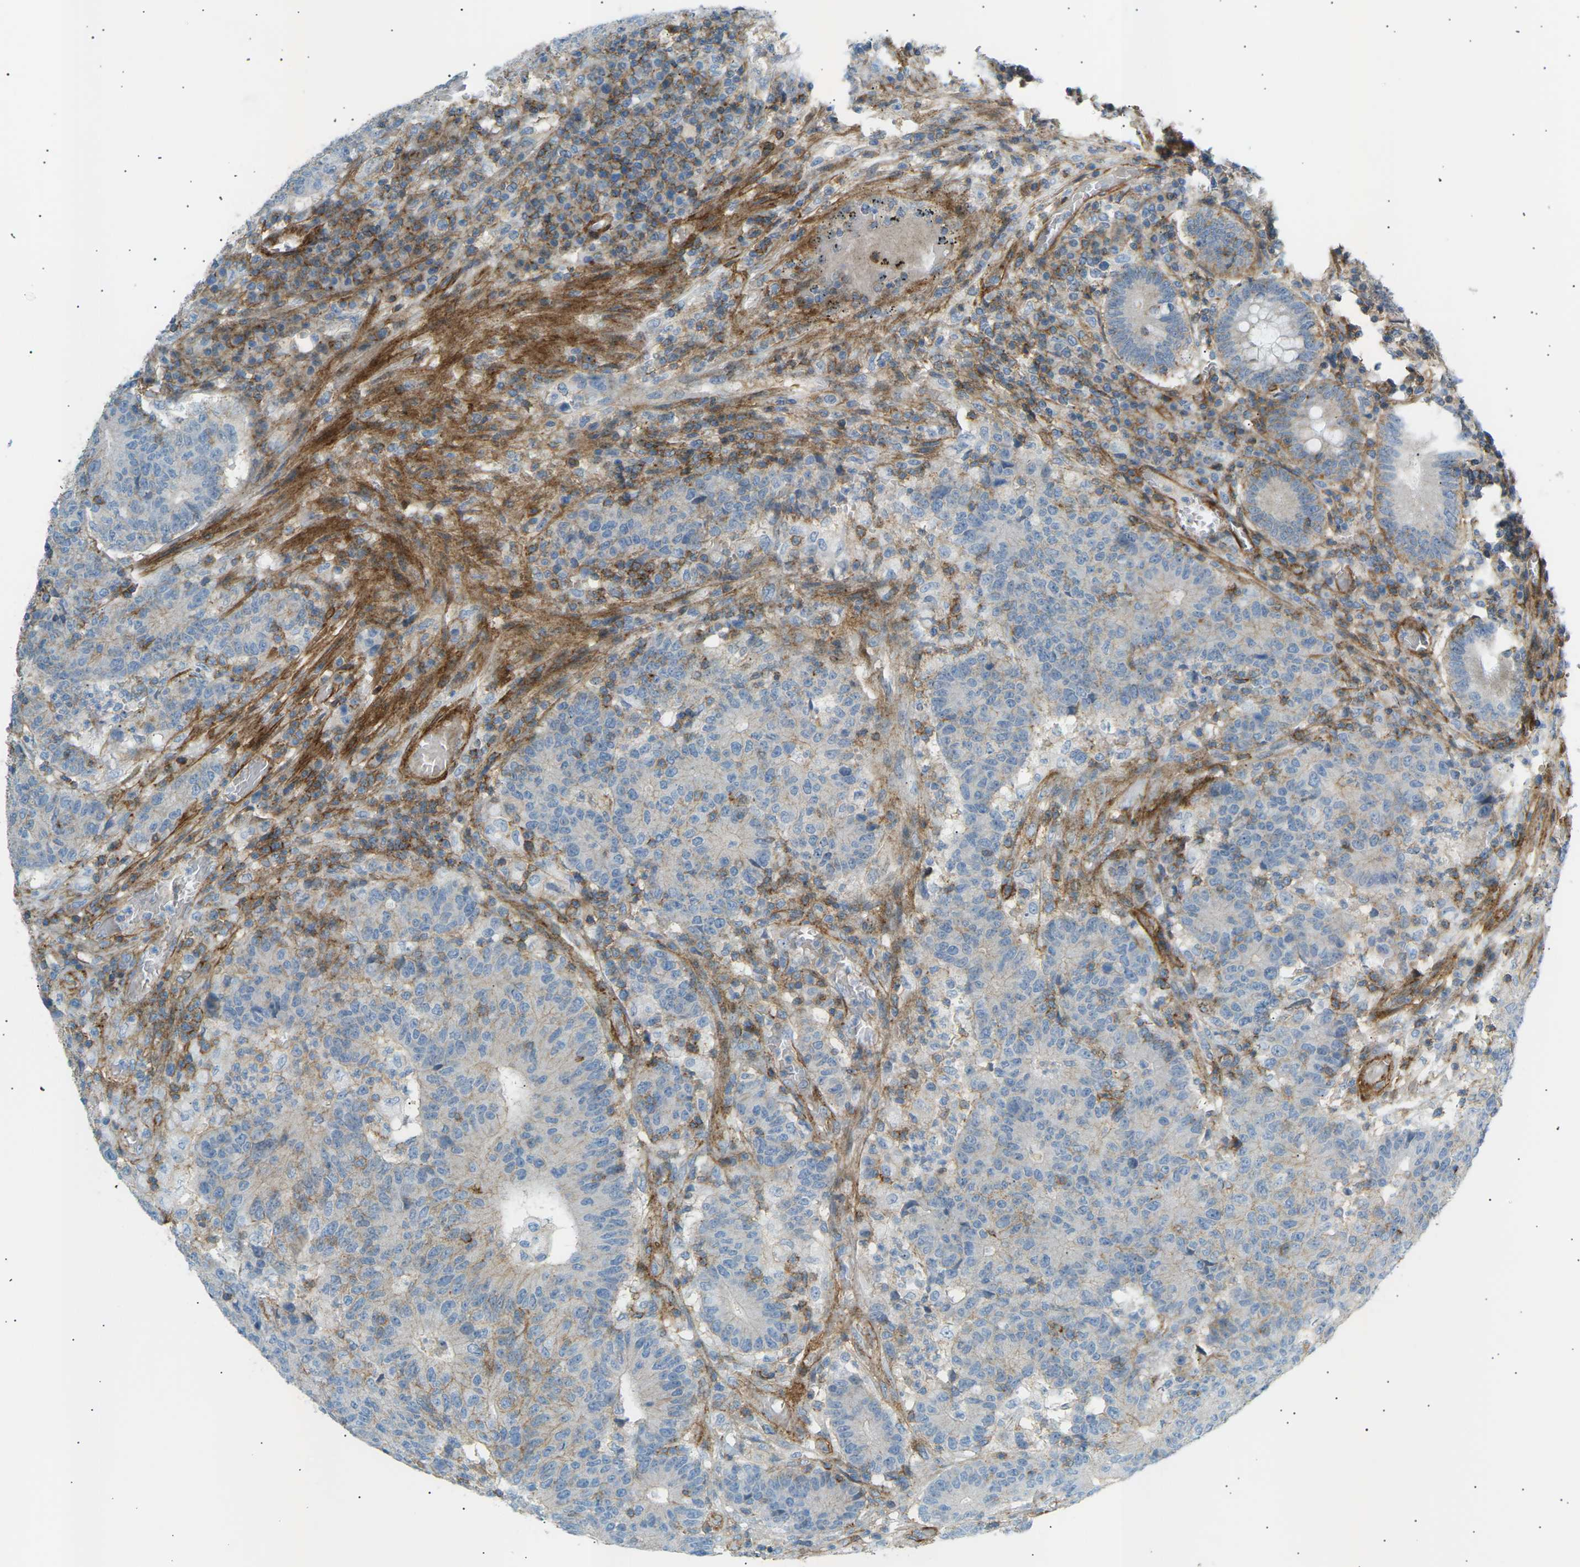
{"staining": {"intensity": "negative", "quantity": "none", "location": "none"}, "tissue": "colorectal cancer", "cell_type": "Tumor cells", "image_type": "cancer", "snomed": [{"axis": "morphology", "description": "Normal tissue, NOS"}, {"axis": "morphology", "description": "Adenocarcinoma, NOS"}, {"axis": "topography", "description": "Colon"}], "caption": "An image of human colorectal cancer is negative for staining in tumor cells.", "gene": "ATP2B4", "patient": {"sex": "female", "age": 75}}